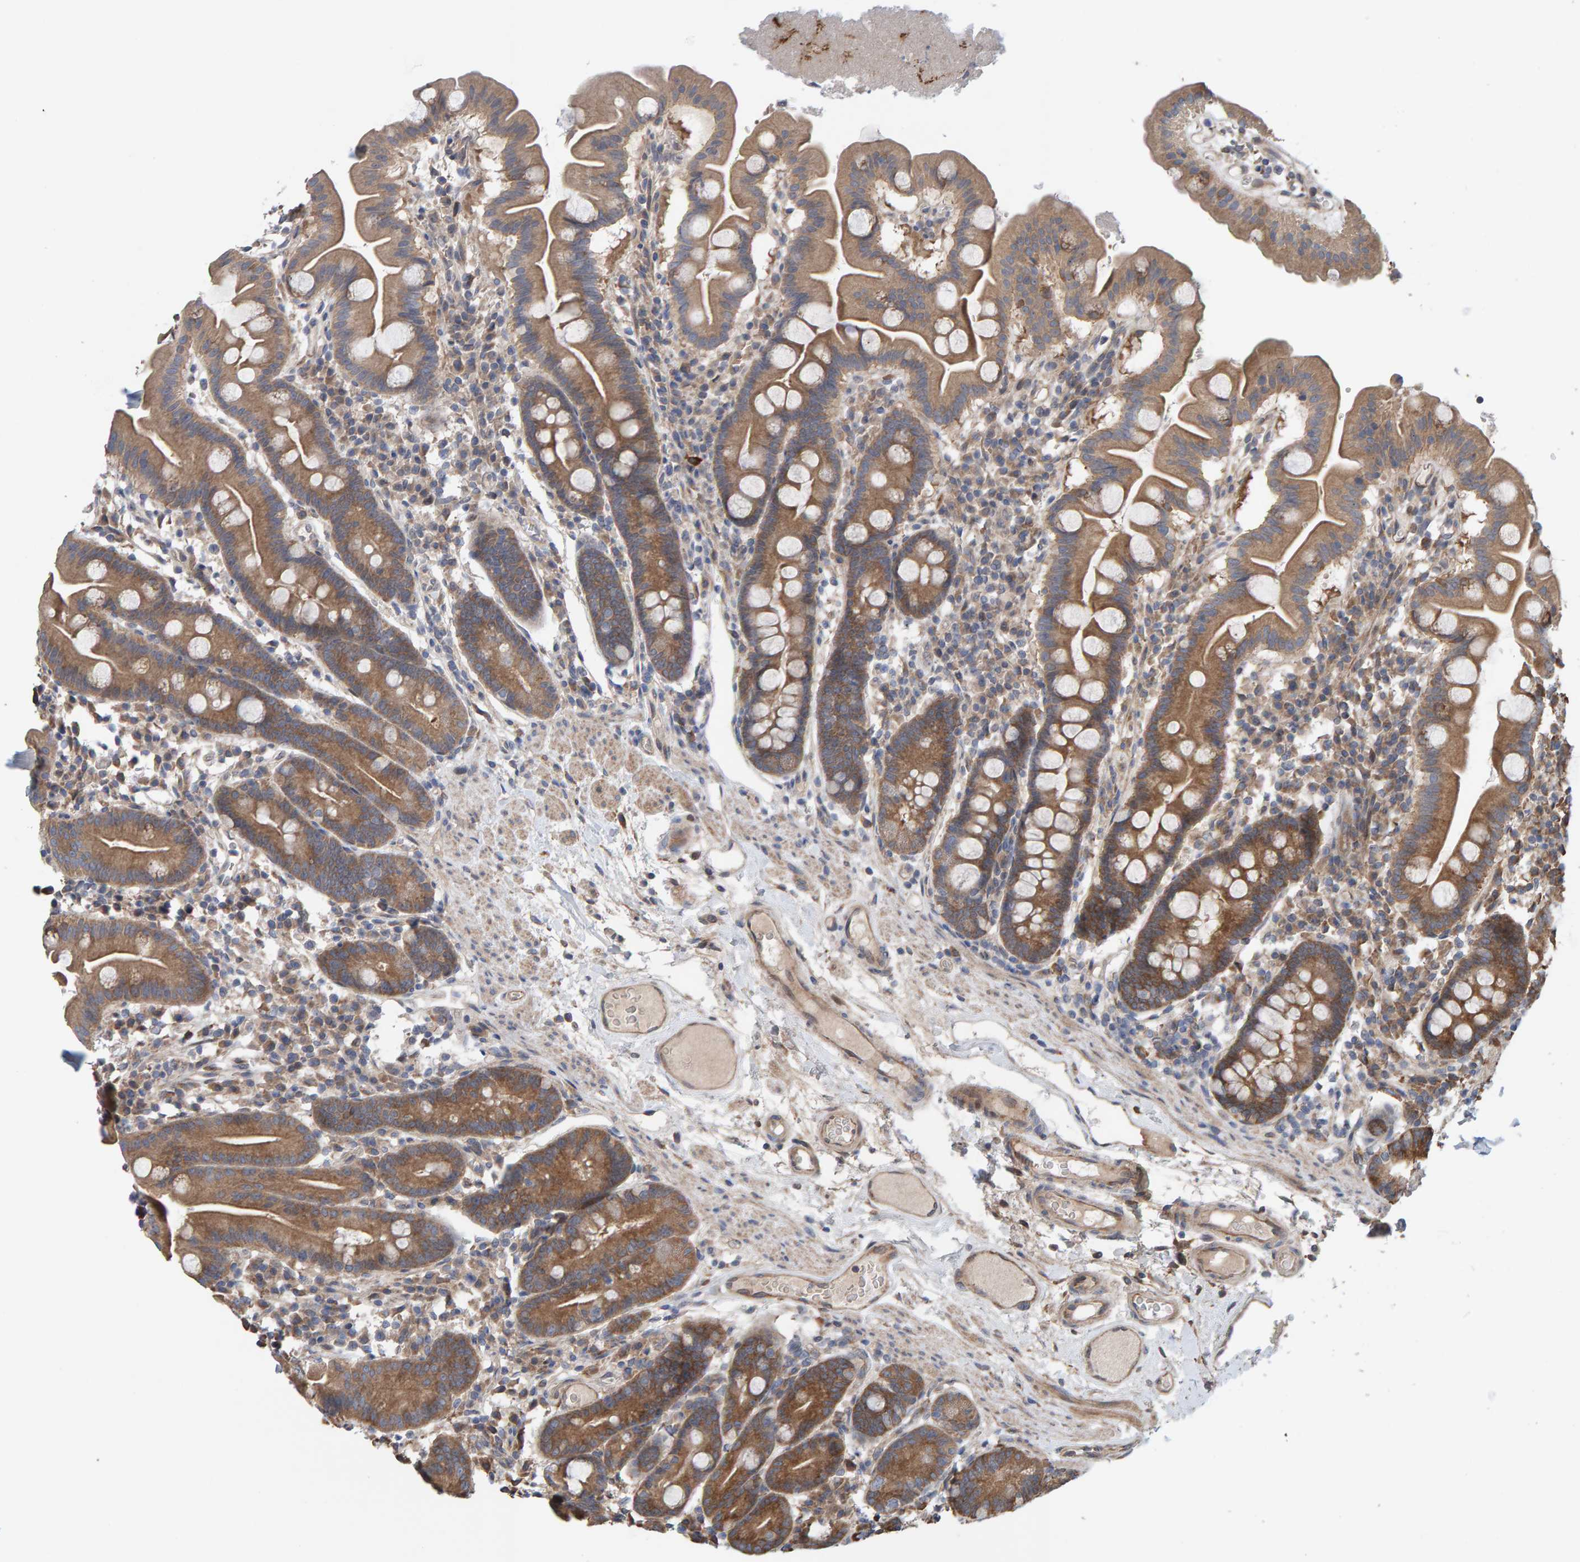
{"staining": {"intensity": "moderate", "quantity": ">75%", "location": "cytoplasmic/membranous"}, "tissue": "duodenum", "cell_type": "Glandular cells", "image_type": "normal", "snomed": [{"axis": "morphology", "description": "Normal tissue, NOS"}, {"axis": "topography", "description": "Duodenum"}], "caption": "Immunohistochemical staining of unremarkable human duodenum displays moderate cytoplasmic/membranous protein positivity in approximately >75% of glandular cells.", "gene": "LRSAM1", "patient": {"sex": "male", "age": 50}}